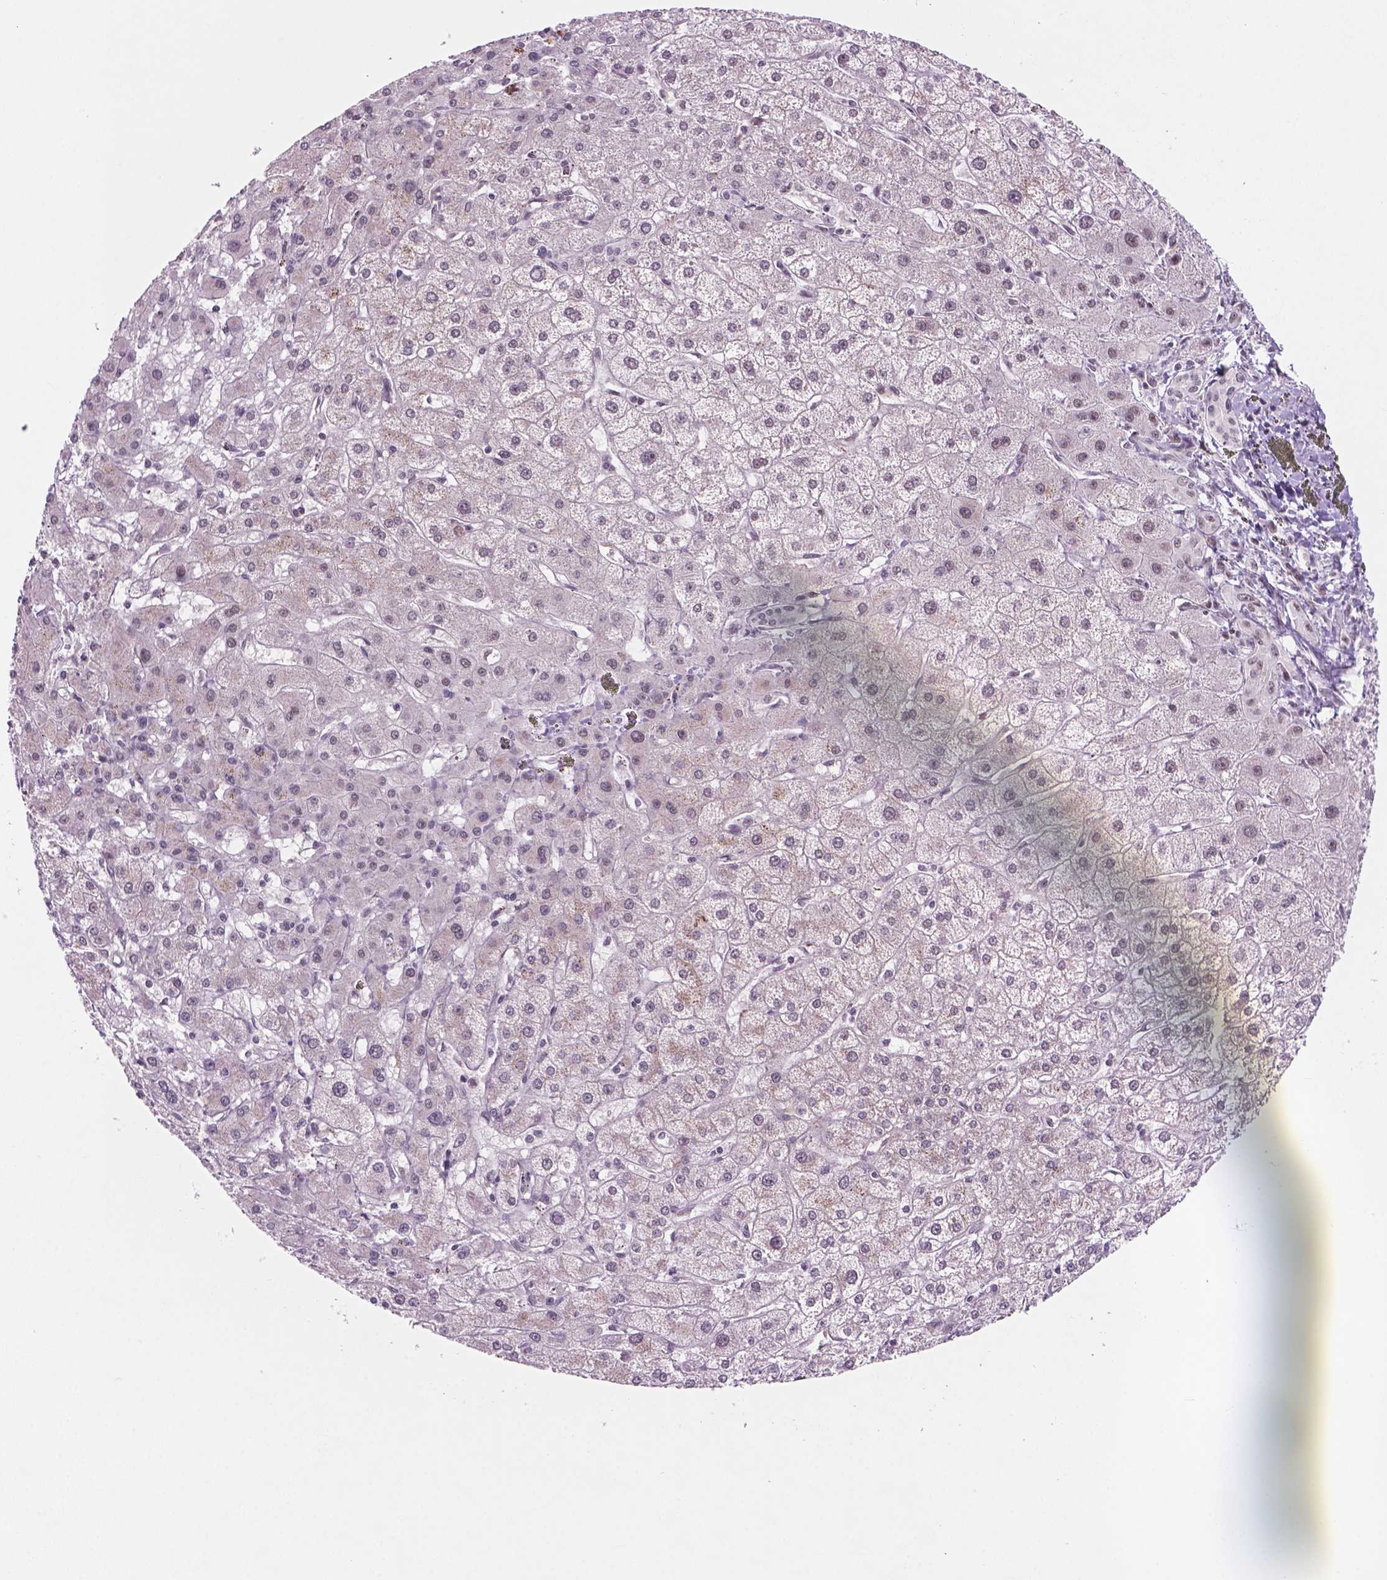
{"staining": {"intensity": "negative", "quantity": "none", "location": "none"}, "tissue": "liver cancer", "cell_type": "Tumor cells", "image_type": "cancer", "snomed": [{"axis": "morphology", "description": "Cholangiocarcinoma"}, {"axis": "topography", "description": "Liver"}], "caption": "This is an immunohistochemistry (IHC) photomicrograph of human liver cancer. There is no staining in tumor cells.", "gene": "PHAX", "patient": {"sex": "female", "age": 60}}